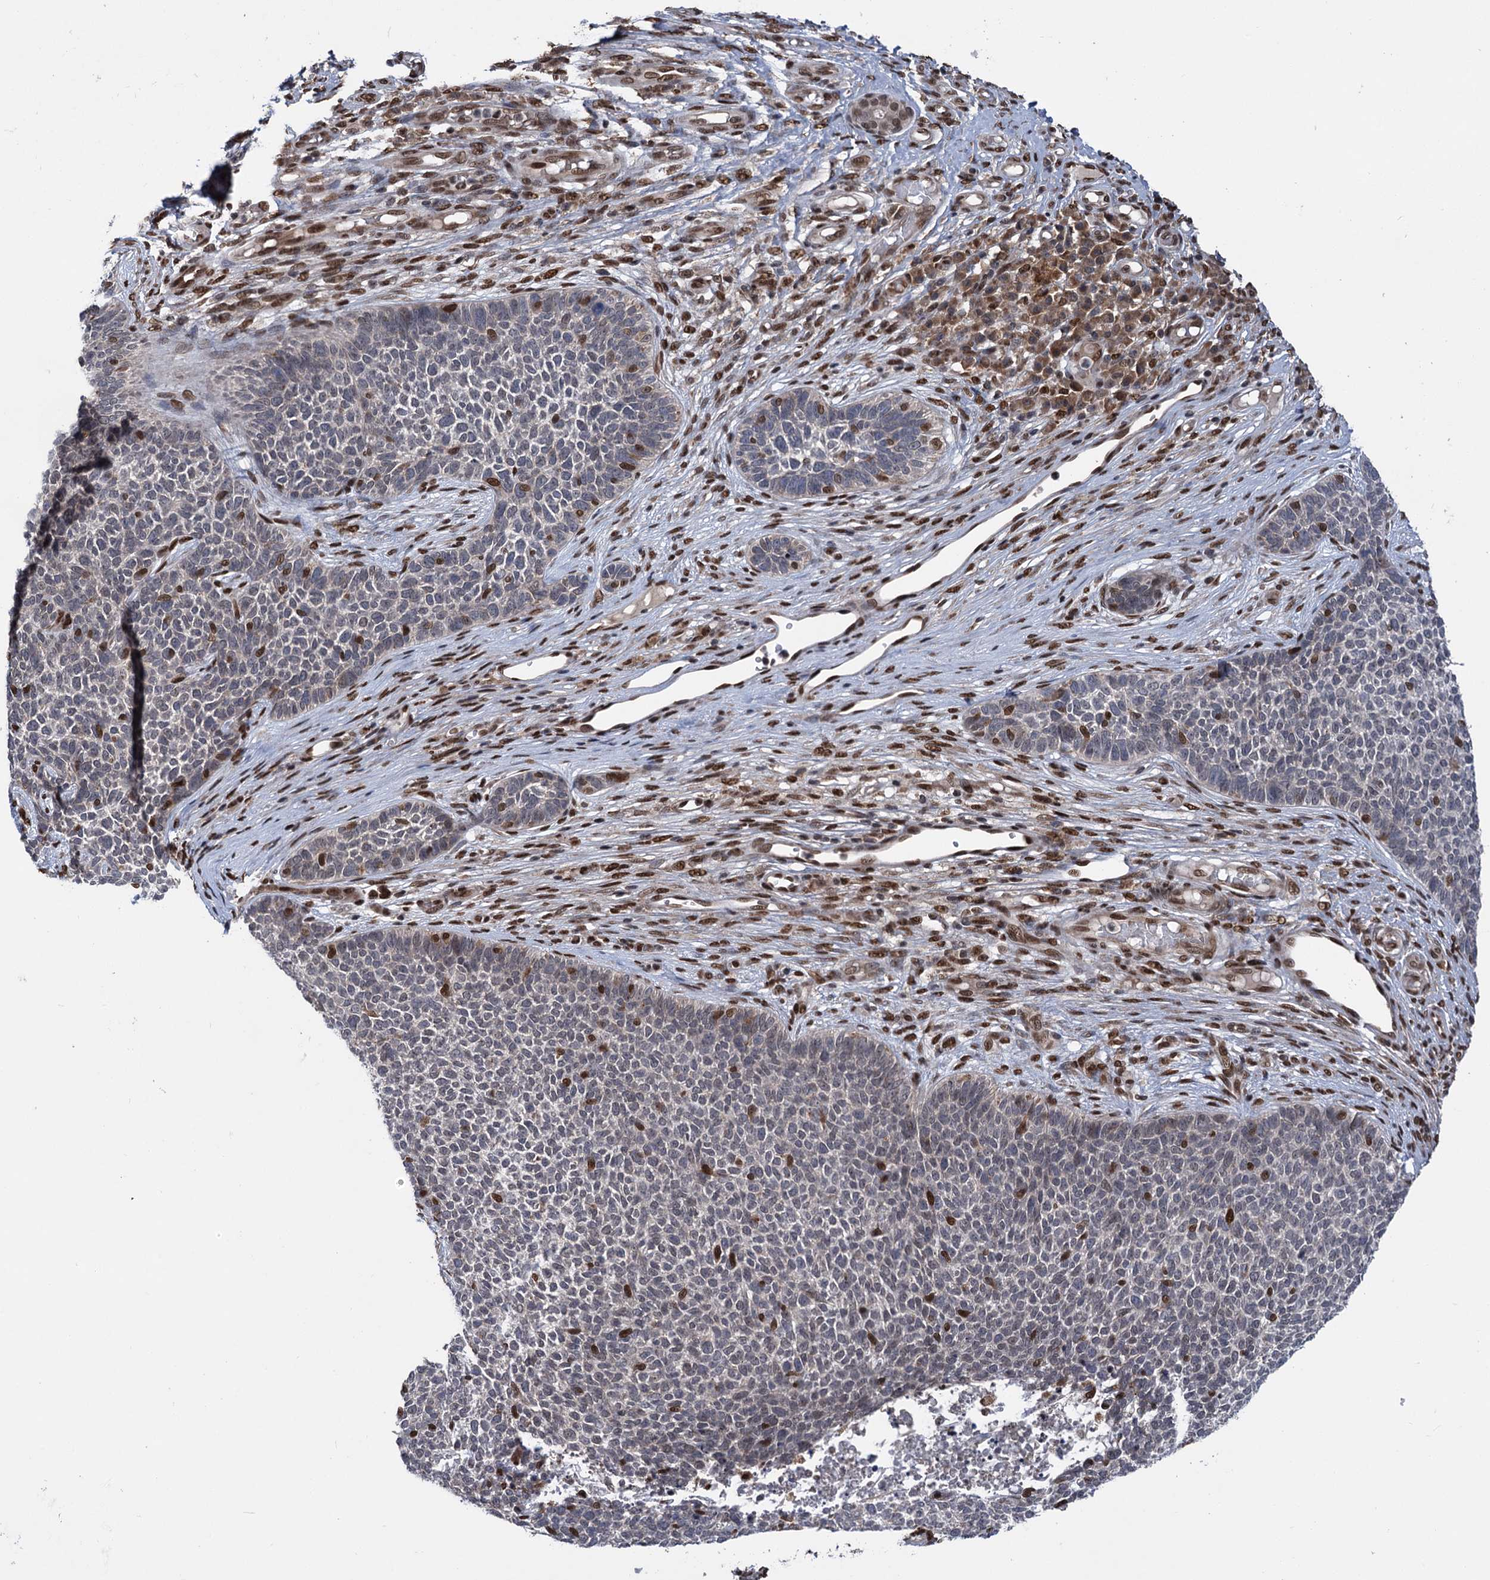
{"staining": {"intensity": "negative", "quantity": "none", "location": "none"}, "tissue": "skin cancer", "cell_type": "Tumor cells", "image_type": "cancer", "snomed": [{"axis": "morphology", "description": "Basal cell carcinoma"}, {"axis": "topography", "description": "Skin"}], "caption": "Tumor cells show no significant staining in skin basal cell carcinoma. (DAB immunohistochemistry (IHC) with hematoxylin counter stain).", "gene": "MESD", "patient": {"sex": "female", "age": 84}}